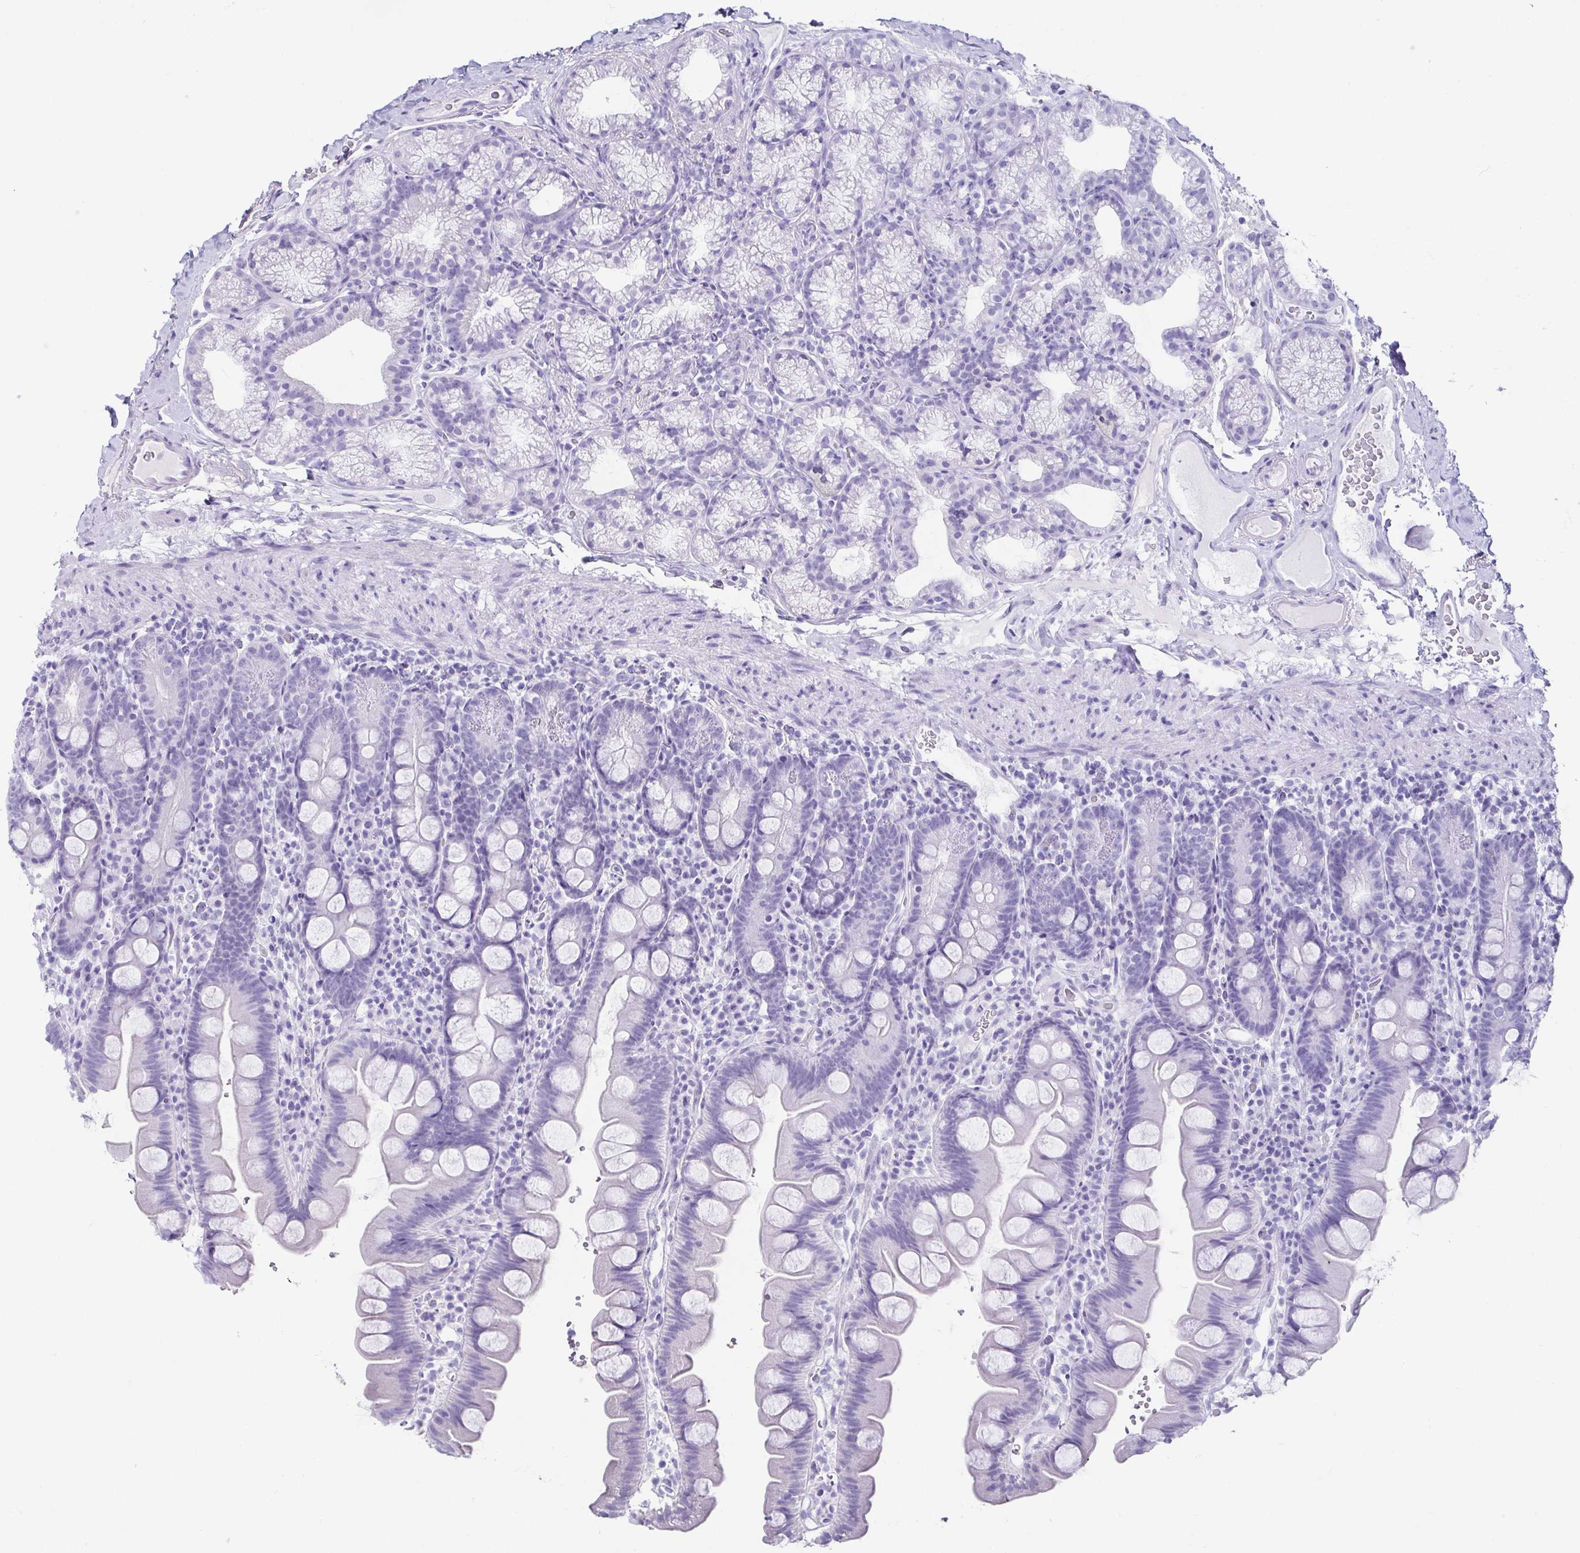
{"staining": {"intensity": "negative", "quantity": "none", "location": "none"}, "tissue": "small intestine", "cell_type": "Glandular cells", "image_type": "normal", "snomed": [{"axis": "morphology", "description": "Normal tissue, NOS"}, {"axis": "topography", "description": "Small intestine"}], "caption": "Protein analysis of unremarkable small intestine shows no significant expression in glandular cells.", "gene": "CD164L2", "patient": {"sex": "female", "age": 68}}